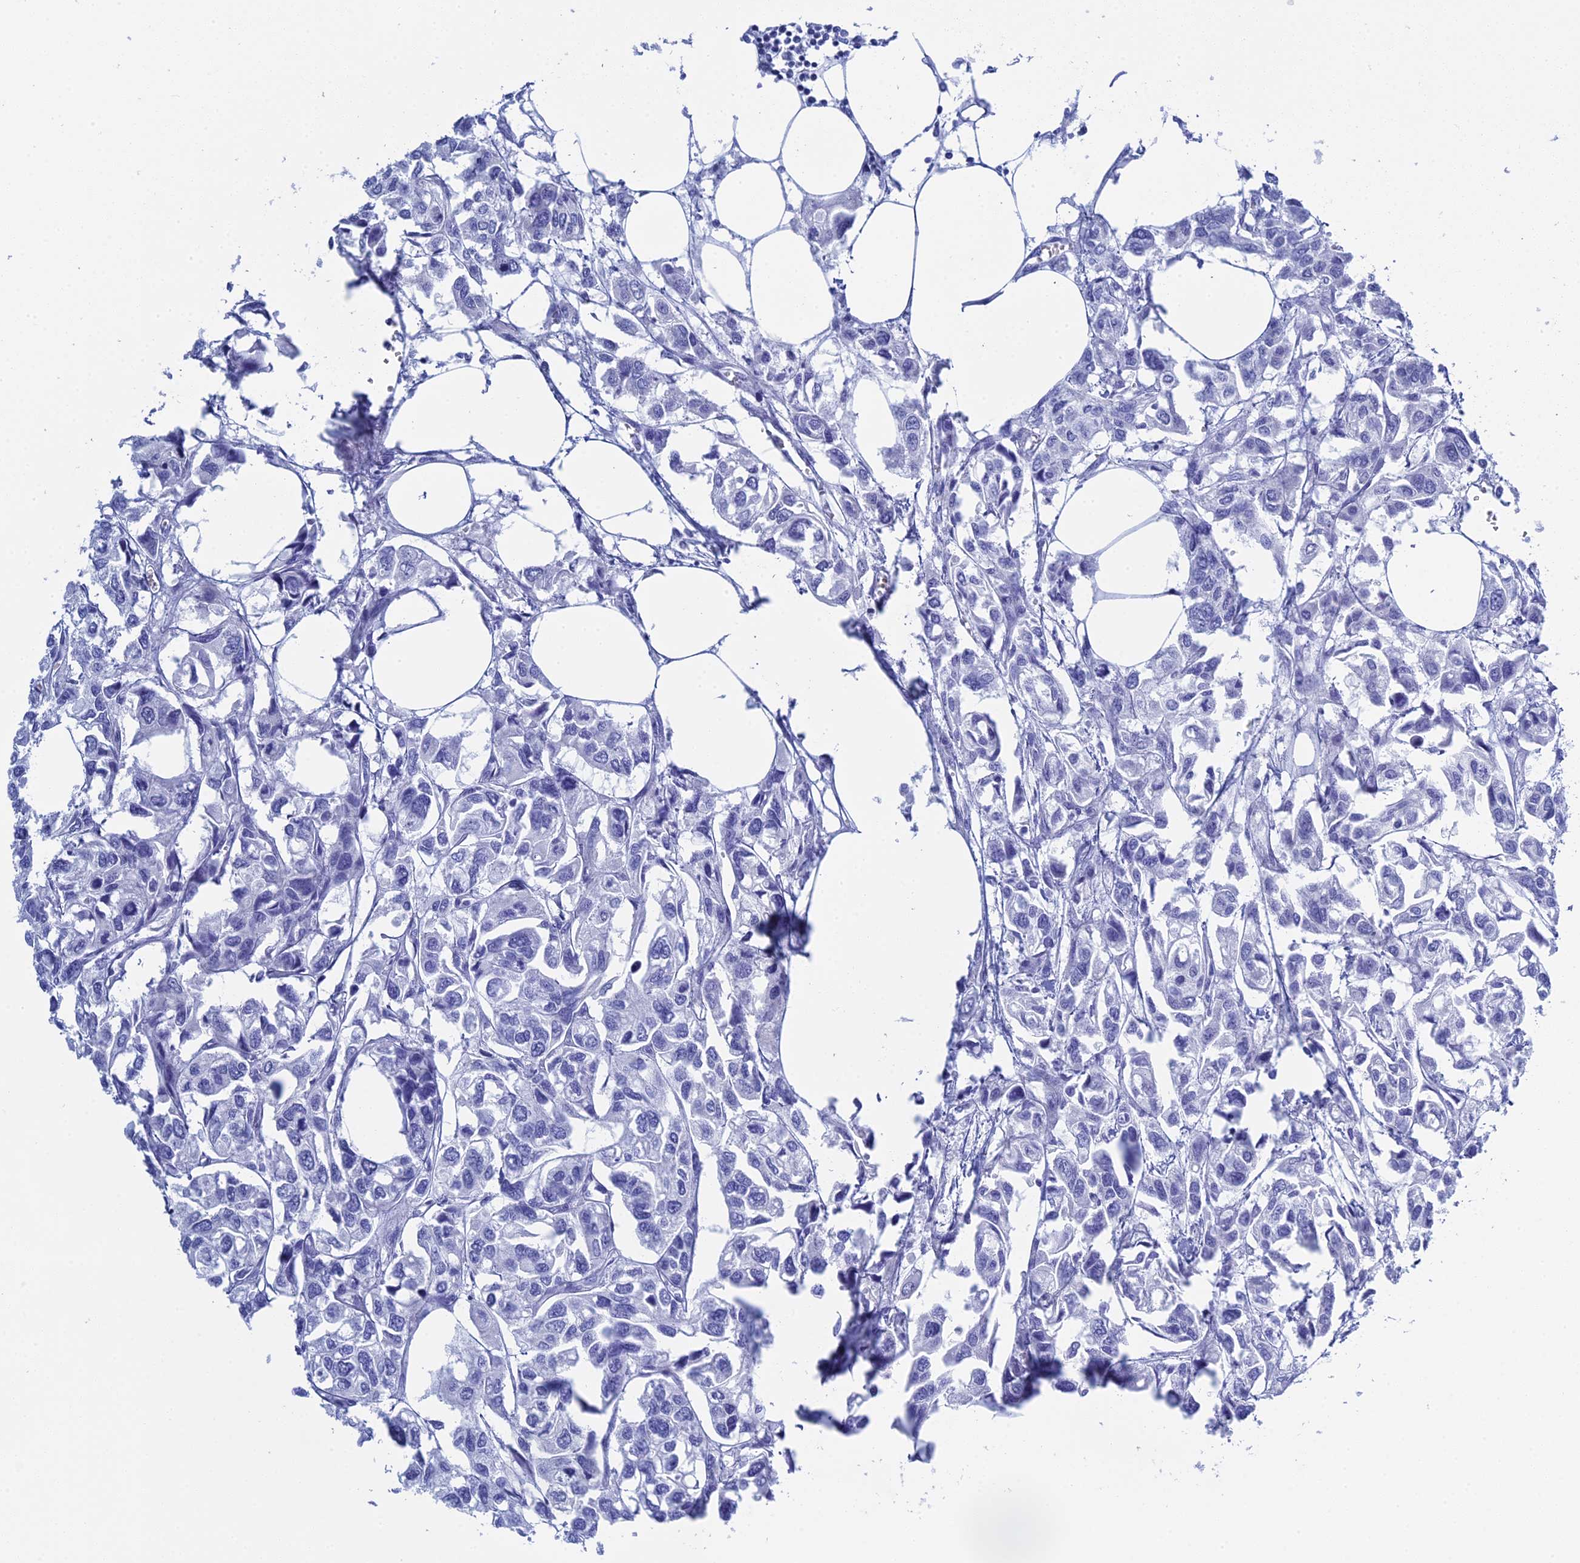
{"staining": {"intensity": "negative", "quantity": "none", "location": "none"}, "tissue": "urothelial cancer", "cell_type": "Tumor cells", "image_type": "cancer", "snomed": [{"axis": "morphology", "description": "Urothelial carcinoma, High grade"}, {"axis": "topography", "description": "Urinary bladder"}], "caption": "This is an immunohistochemistry (IHC) photomicrograph of human urothelial carcinoma (high-grade). There is no expression in tumor cells.", "gene": "TEX101", "patient": {"sex": "male", "age": 67}}